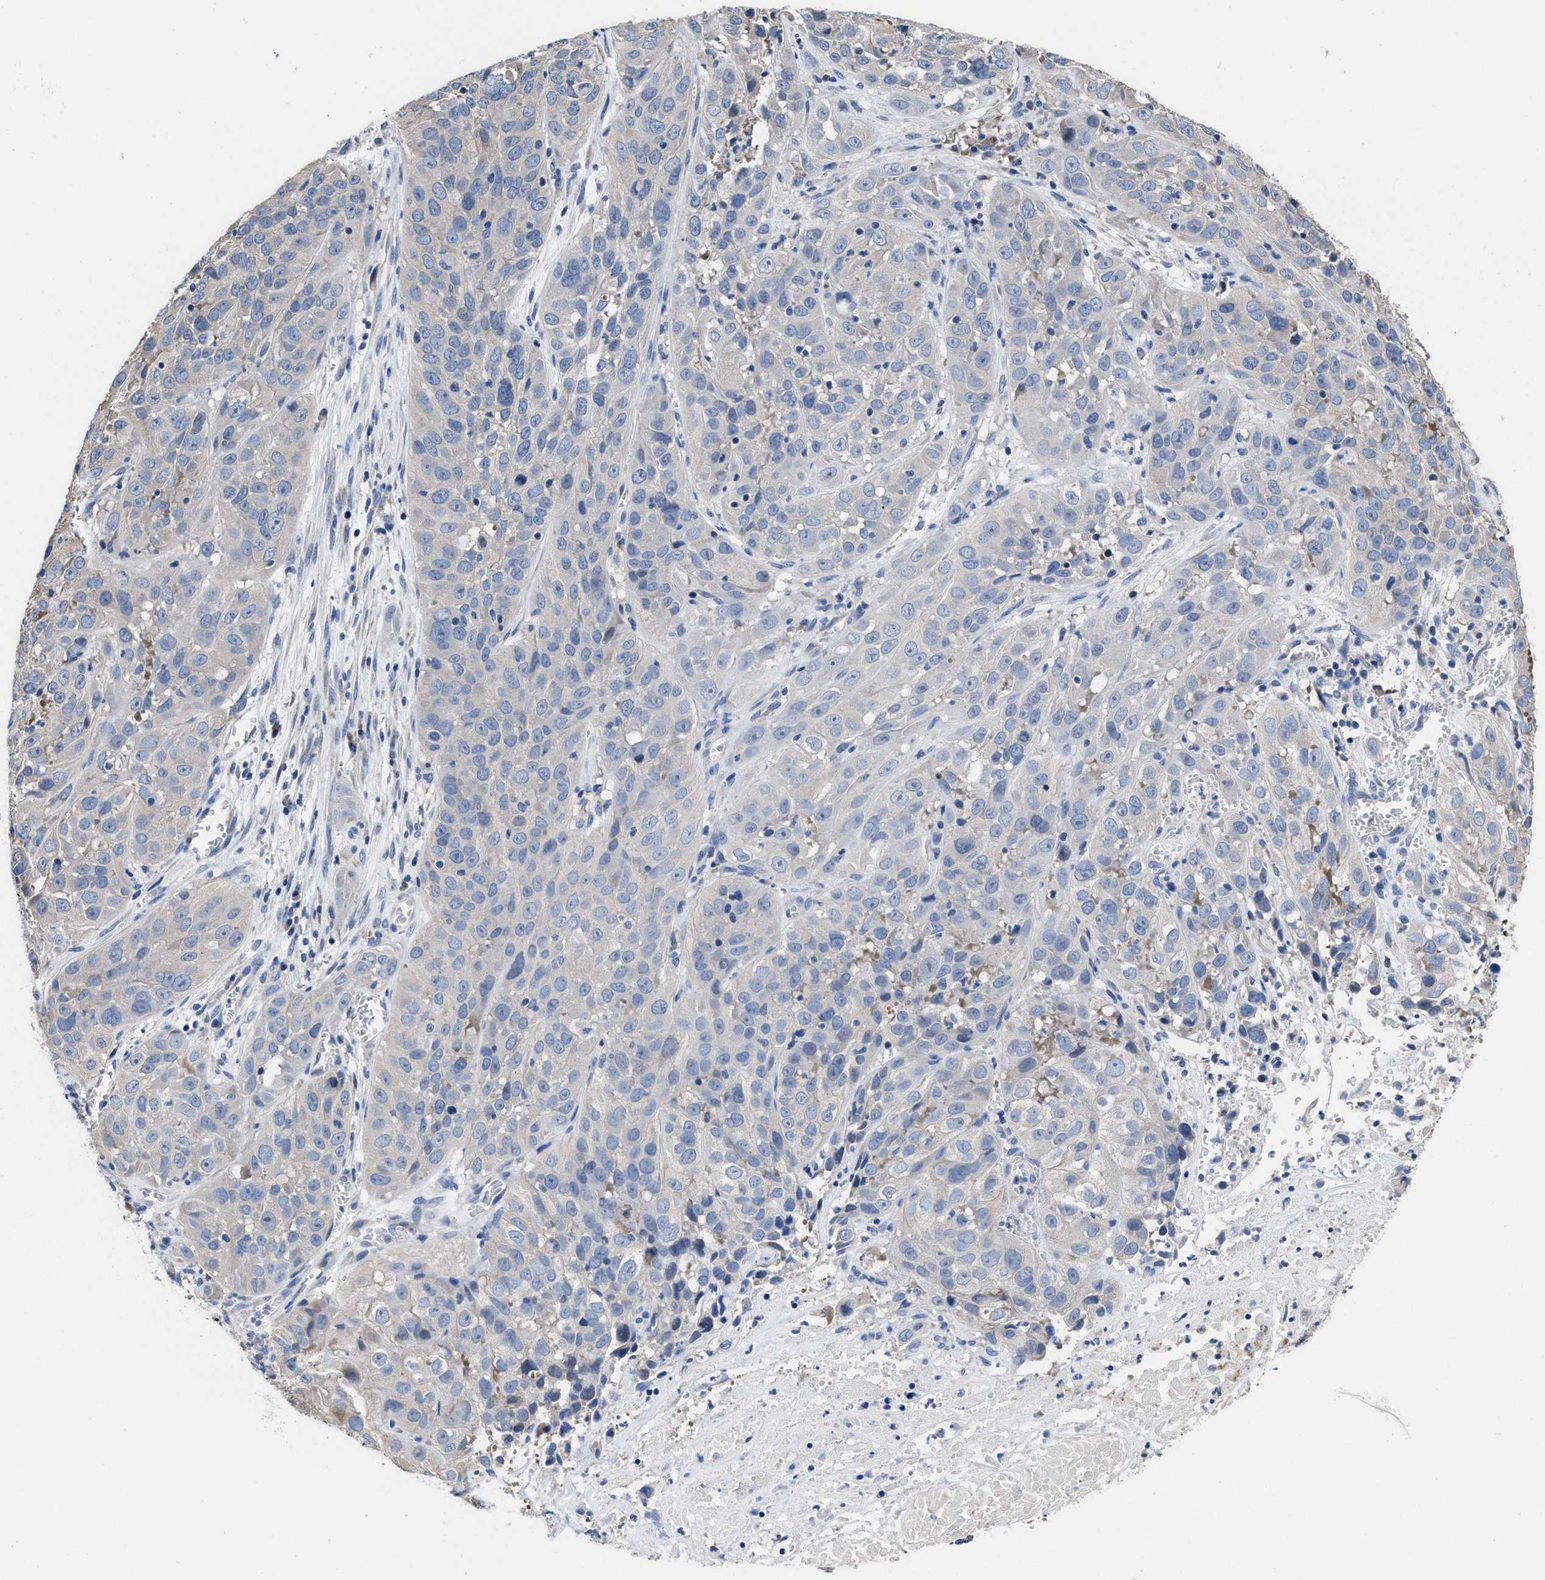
{"staining": {"intensity": "negative", "quantity": "none", "location": "none"}, "tissue": "cervical cancer", "cell_type": "Tumor cells", "image_type": "cancer", "snomed": [{"axis": "morphology", "description": "Squamous cell carcinoma, NOS"}, {"axis": "topography", "description": "Cervix"}], "caption": "An IHC histopathology image of squamous cell carcinoma (cervical) is shown. There is no staining in tumor cells of squamous cell carcinoma (cervical).", "gene": "HOOK1", "patient": {"sex": "female", "age": 32}}